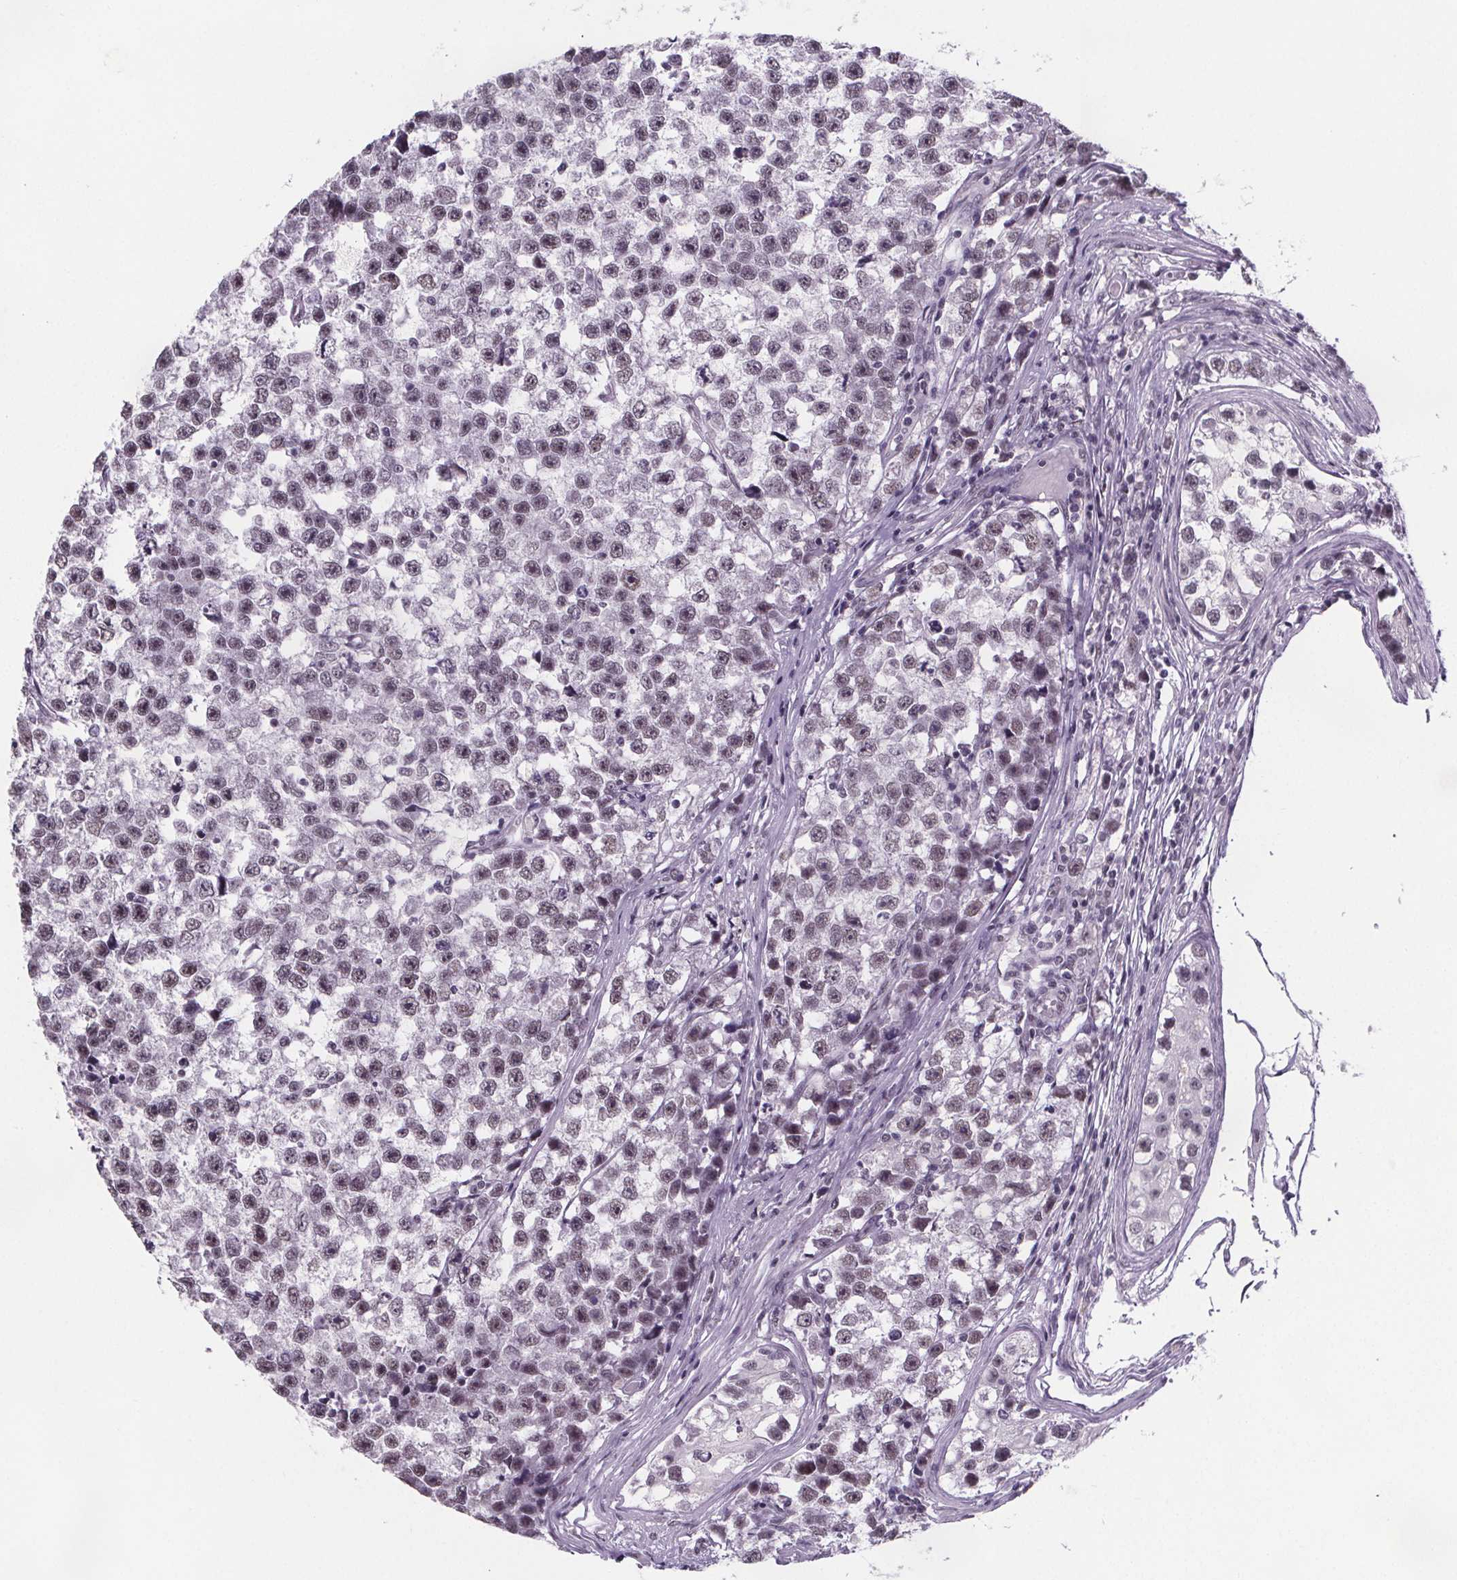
{"staining": {"intensity": "weak", "quantity": "<25%", "location": "nuclear"}, "tissue": "testis cancer", "cell_type": "Tumor cells", "image_type": "cancer", "snomed": [{"axis": "morphology", "description": "Seminoma, NOS"}, {"axis": "topography", "description": "Testis"}], "caption": "High power microscopy histopathology image of an immunohistochemistry histopathology image of testis cancer, revealing no significant expression in tumor cells. (Immunohistochemistry, brightfield microscopy, high magnification).", "gene": "ZNF572", "patient": {"sex": "male", "age": 26}}